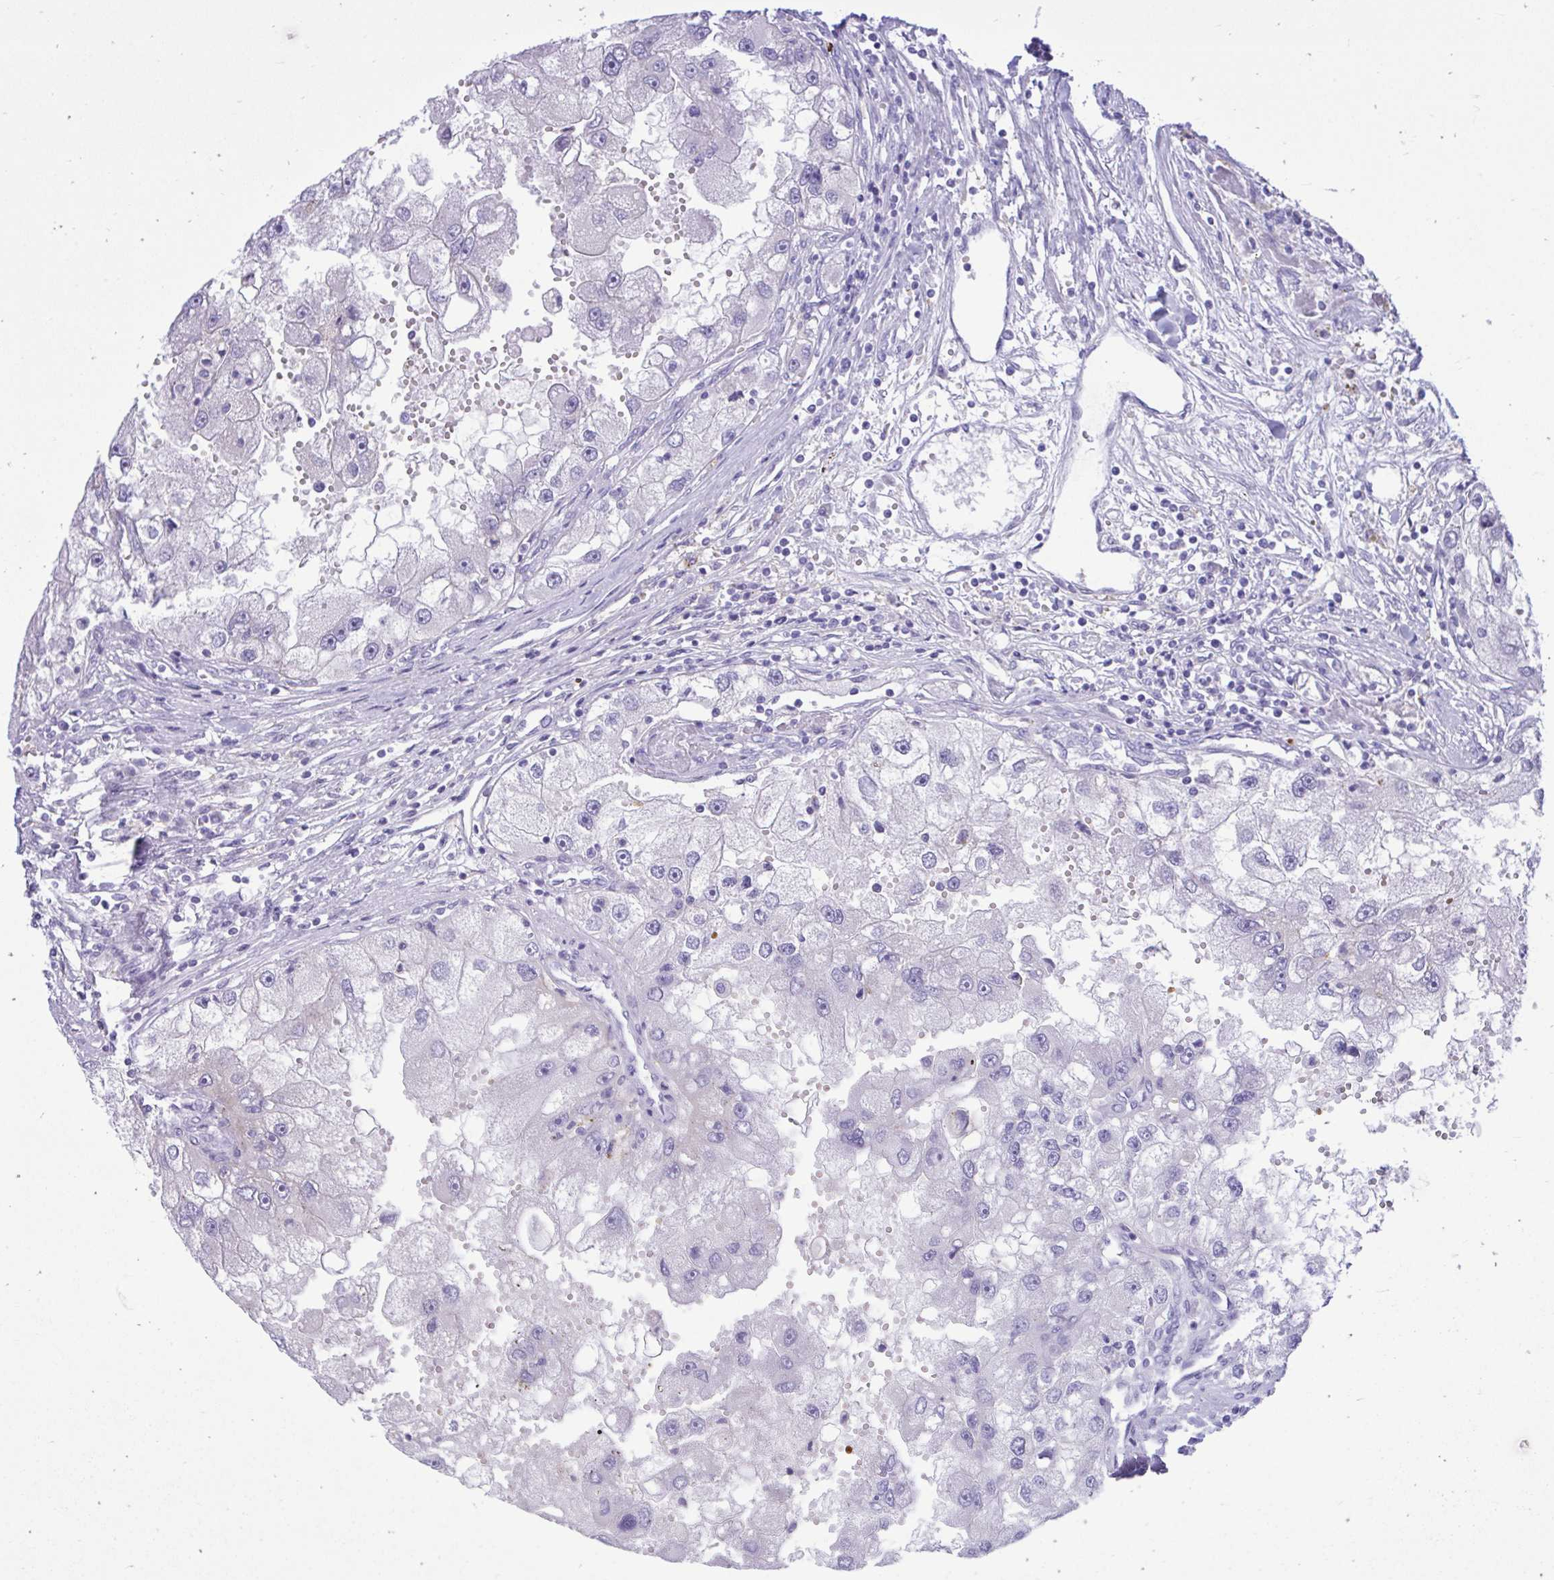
{"staining": {"intensity": "negative", "quantity": "none", "location": "none"}, "tissue": "renal cancer", "cell_type": "Tumor cells", "image_type": "cancer", "snomed": [{"axis": "morphology", "description": "Adenocarcinoma, NOS"}, {"axis": "topography", "description": "Kidney"}], "caption": "IHC photomicrograph of renal cancer (adenocarcinoma) stained for a protein (brown), which demonstrates no staining in tumor cells.", "gene": "PLEKHH1", "patient": {"sex": "male", "age": 63}}